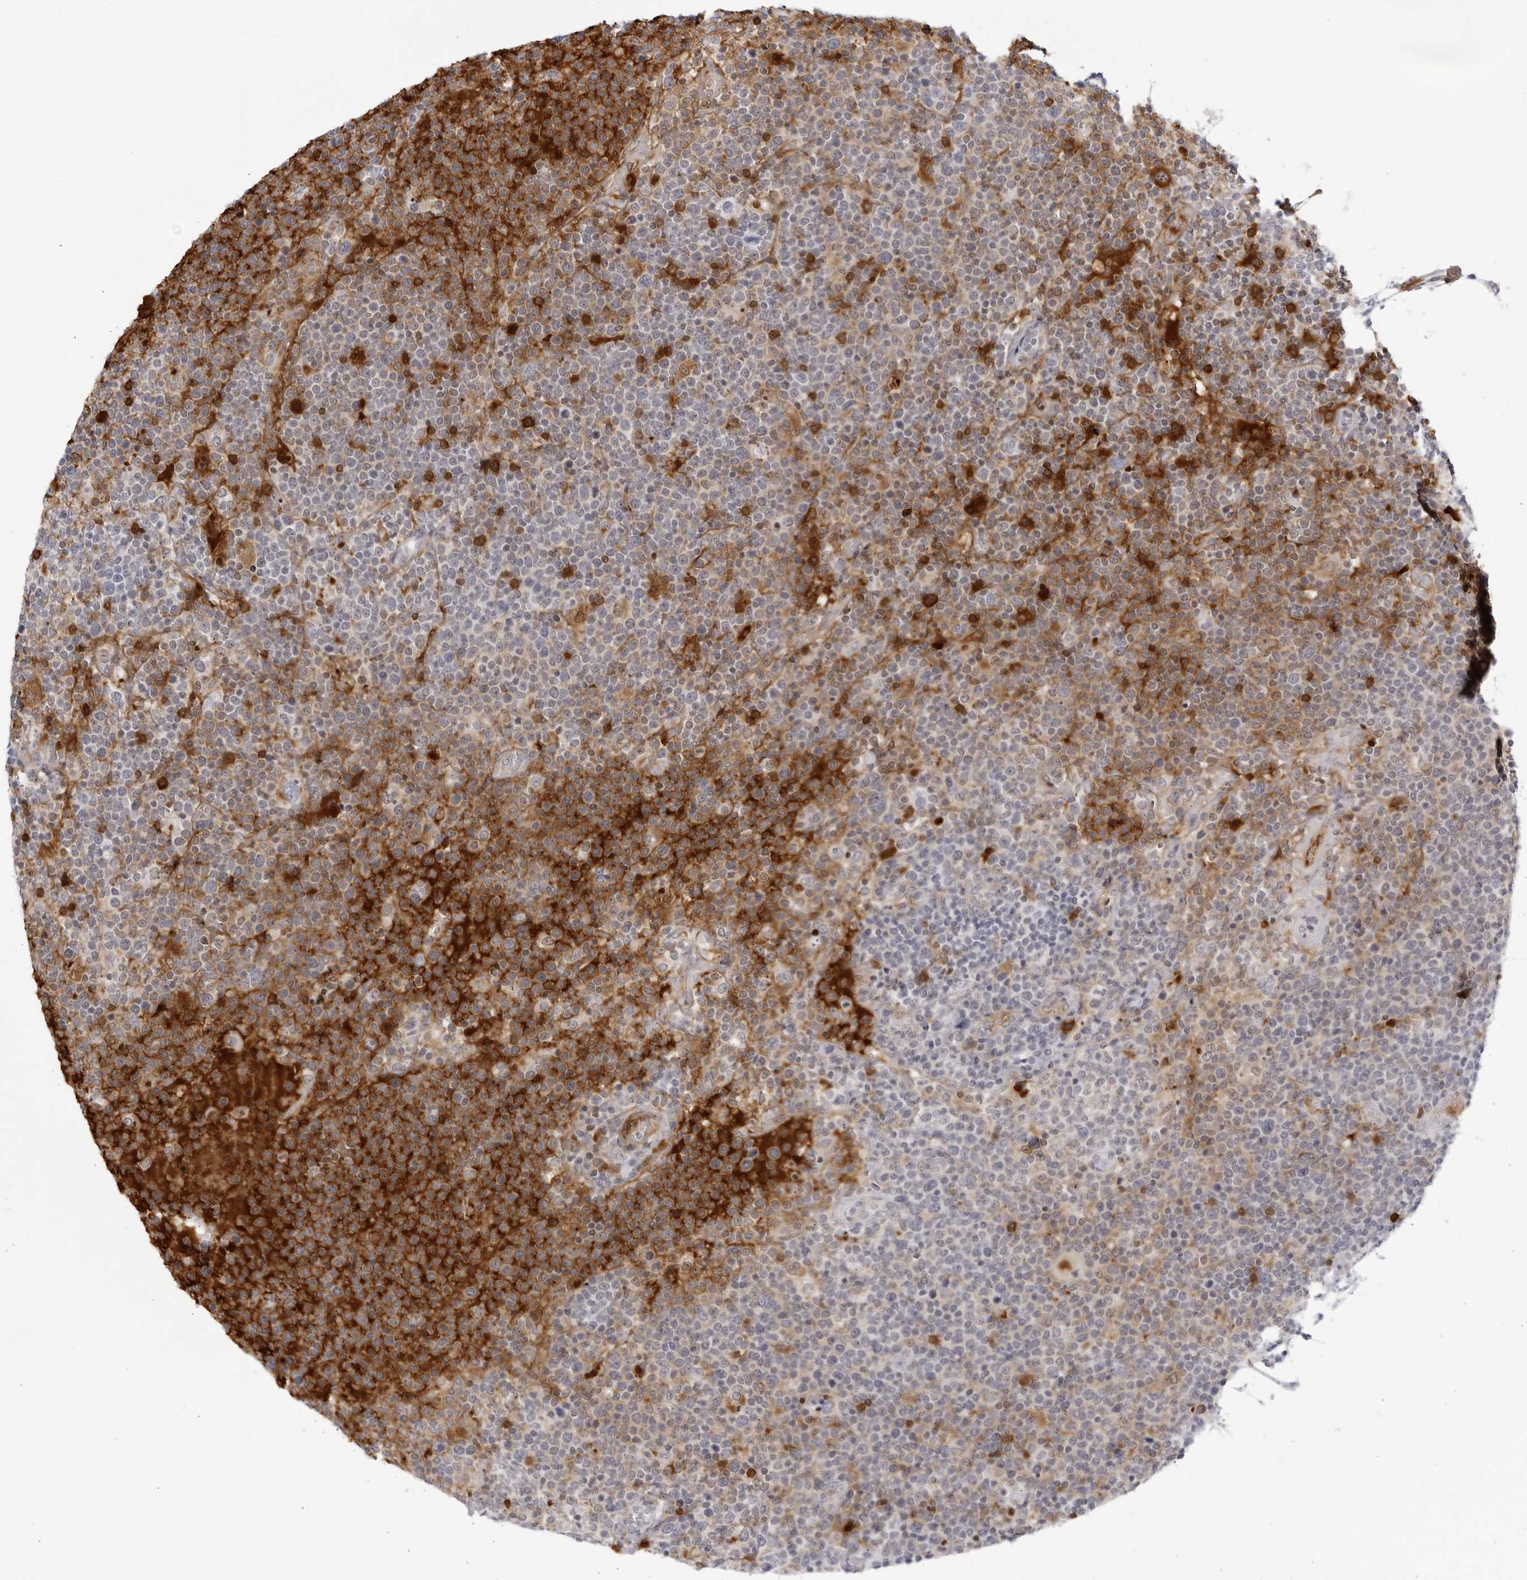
{"staining": {"intensity": "negative", "quantity": "none", "location": "none"}, "tissue": "lymphoma", "cell_type": "Tumor cells", "image_type": "cancer", "snomed": [{"axis": "morphology", "description": "Malignant lymphoma, non-Hodgkin's type, High grade"}, {"axis": "topography", "description": "Lymph node"}], "caption": "High magnification brightfield microscopy of malignant lymphoma, non-Hodgkin's type (high-grade) stained with DAB (3,3'-diaminobenzidine) (brown) and counterstained with hematoxylin (blue): tumor cells show no significant staining.", "gene": "CNBD1", "patient": {"sex": "male", "age": 61}}